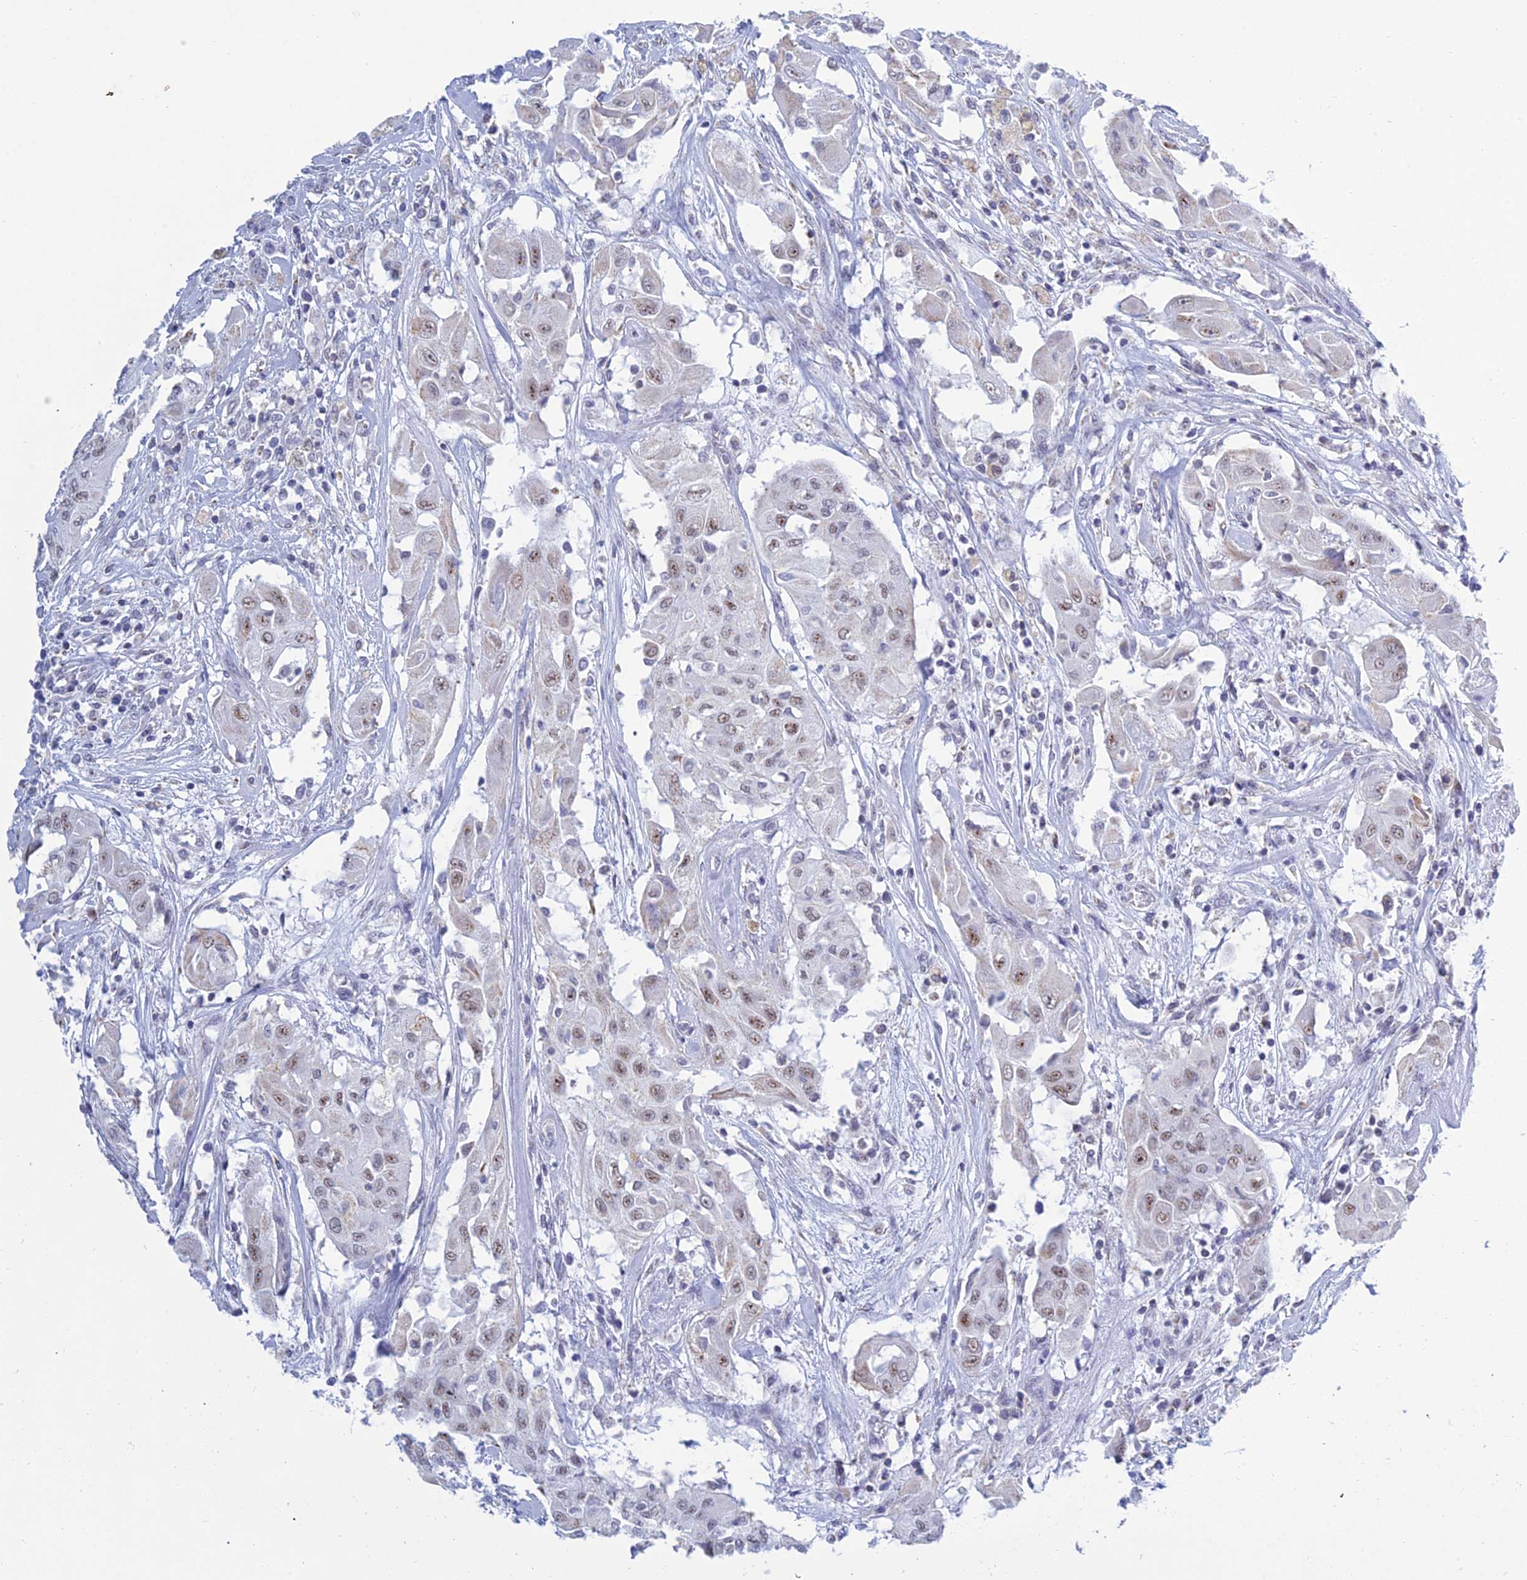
{"staining": {"intensity": "moderate", "quantity": ">75%", "location": "nuclear"}, "tissue": "thyroid cancer", "cell_type": "Tumor cells", "image_type": "cancer", "snomed": [{"axis": "morphology", "description": "Papillary adenocarcinoma, NOS"}, {"axis": "topography", "description": "Thyroid gland"}], "caption": "Approximately >75% of tumor cells in human thyroid papillary adenocarcinoma demonstrate moderate nuclear protein positivity as visualized by brown immunohistochemical staining.", "gene": "KLF14", "patient": {"sex": "female", "age": 59}}